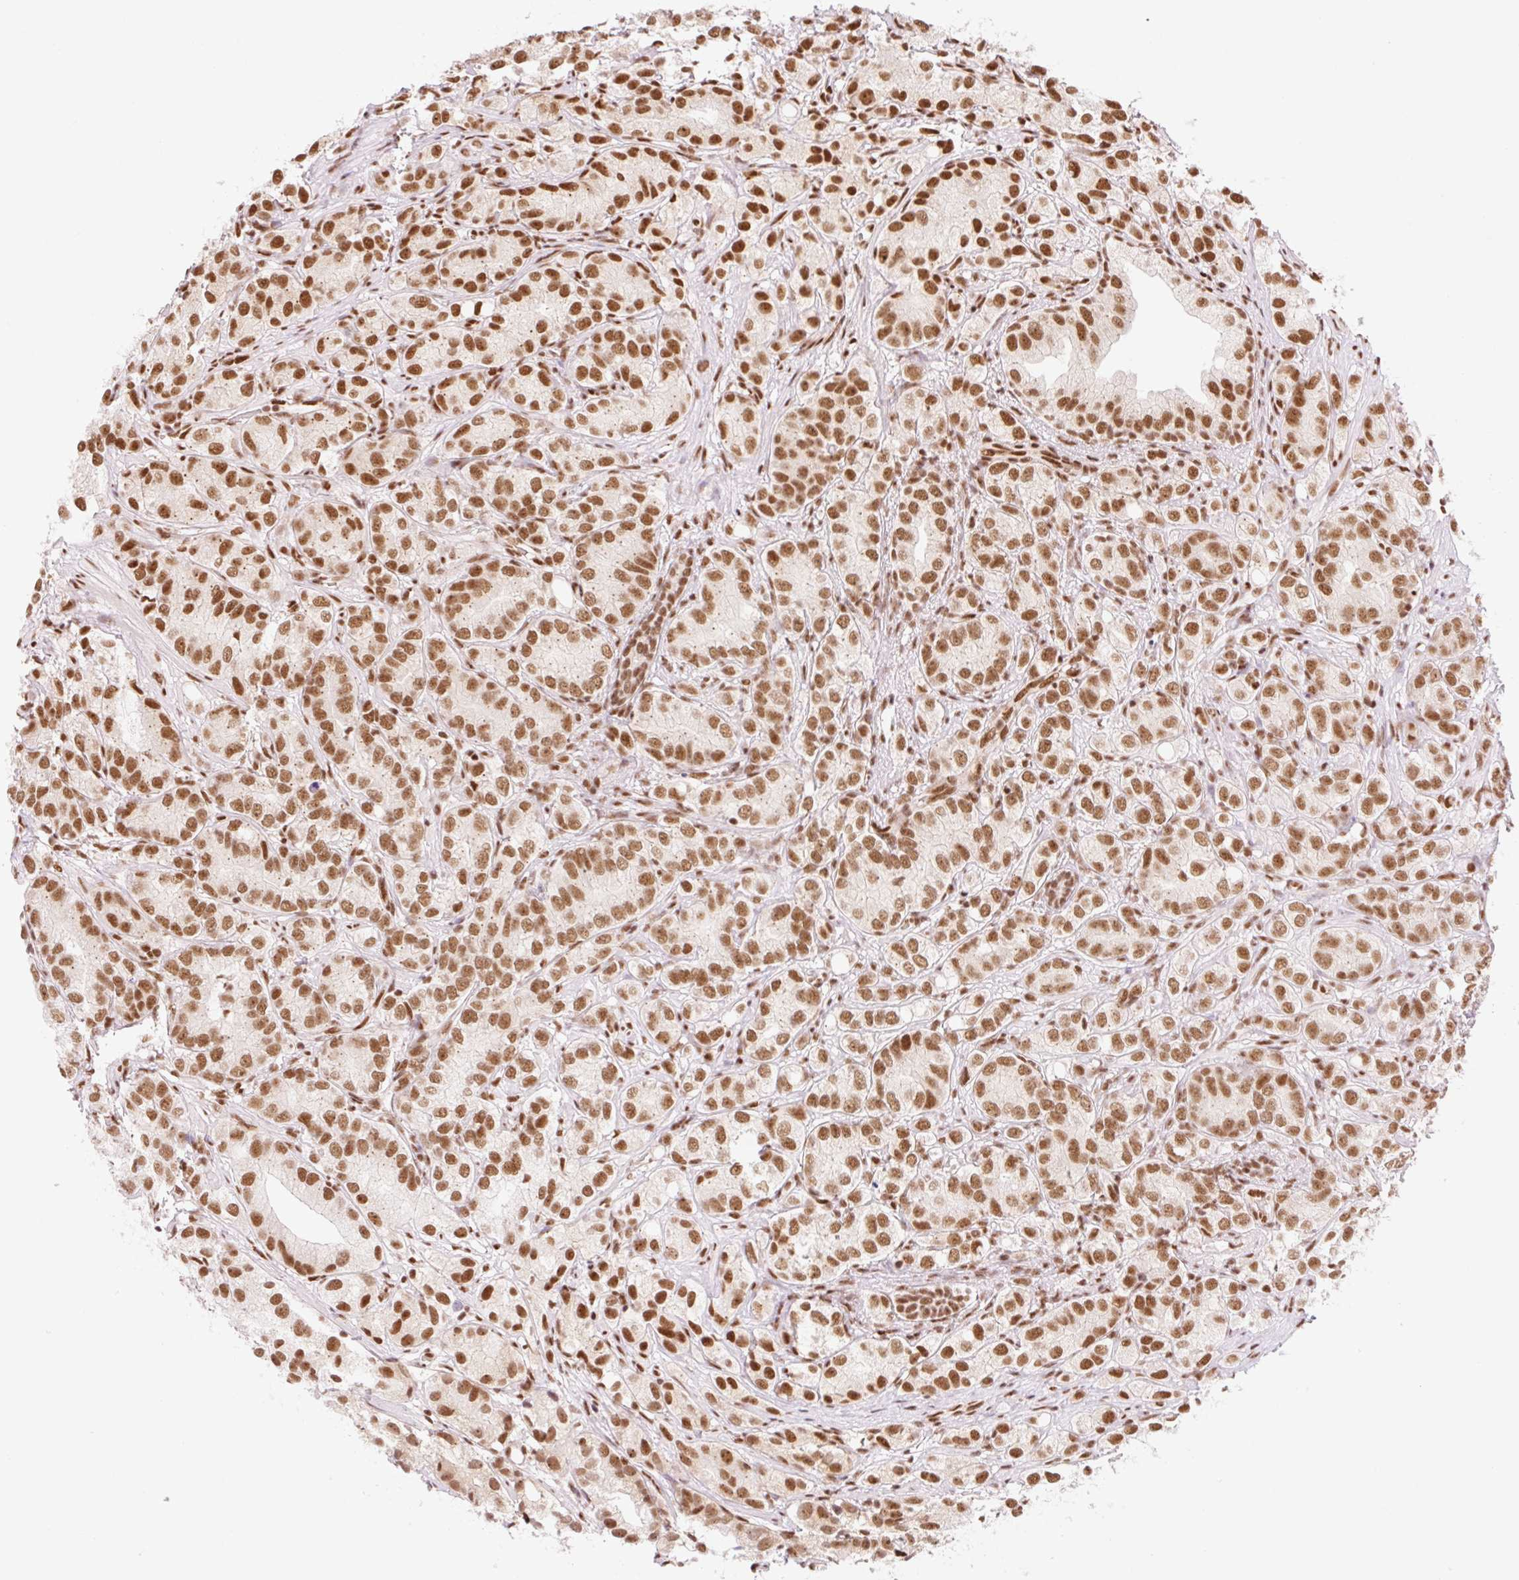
{"staining": {"intensity": "moderate", "quantity": ">75%", "location": "nuclear"}, "tissue": "prostate cancer", "cell_type": "Tumor cells", "image_type": "cancer", "snomed": [{"axis": "morphology", "description": "Adenocarcinoma, High grade"}, {"axis": "topography", "description": "Prostate"}], "caption": "An image of human prostate high-grade adenocarcinoma stained for a protein shows moderate nuclear brown staining in tumor cells.", "gene": "PRDM11", "patient": {"sex": "male", "age": 82}}